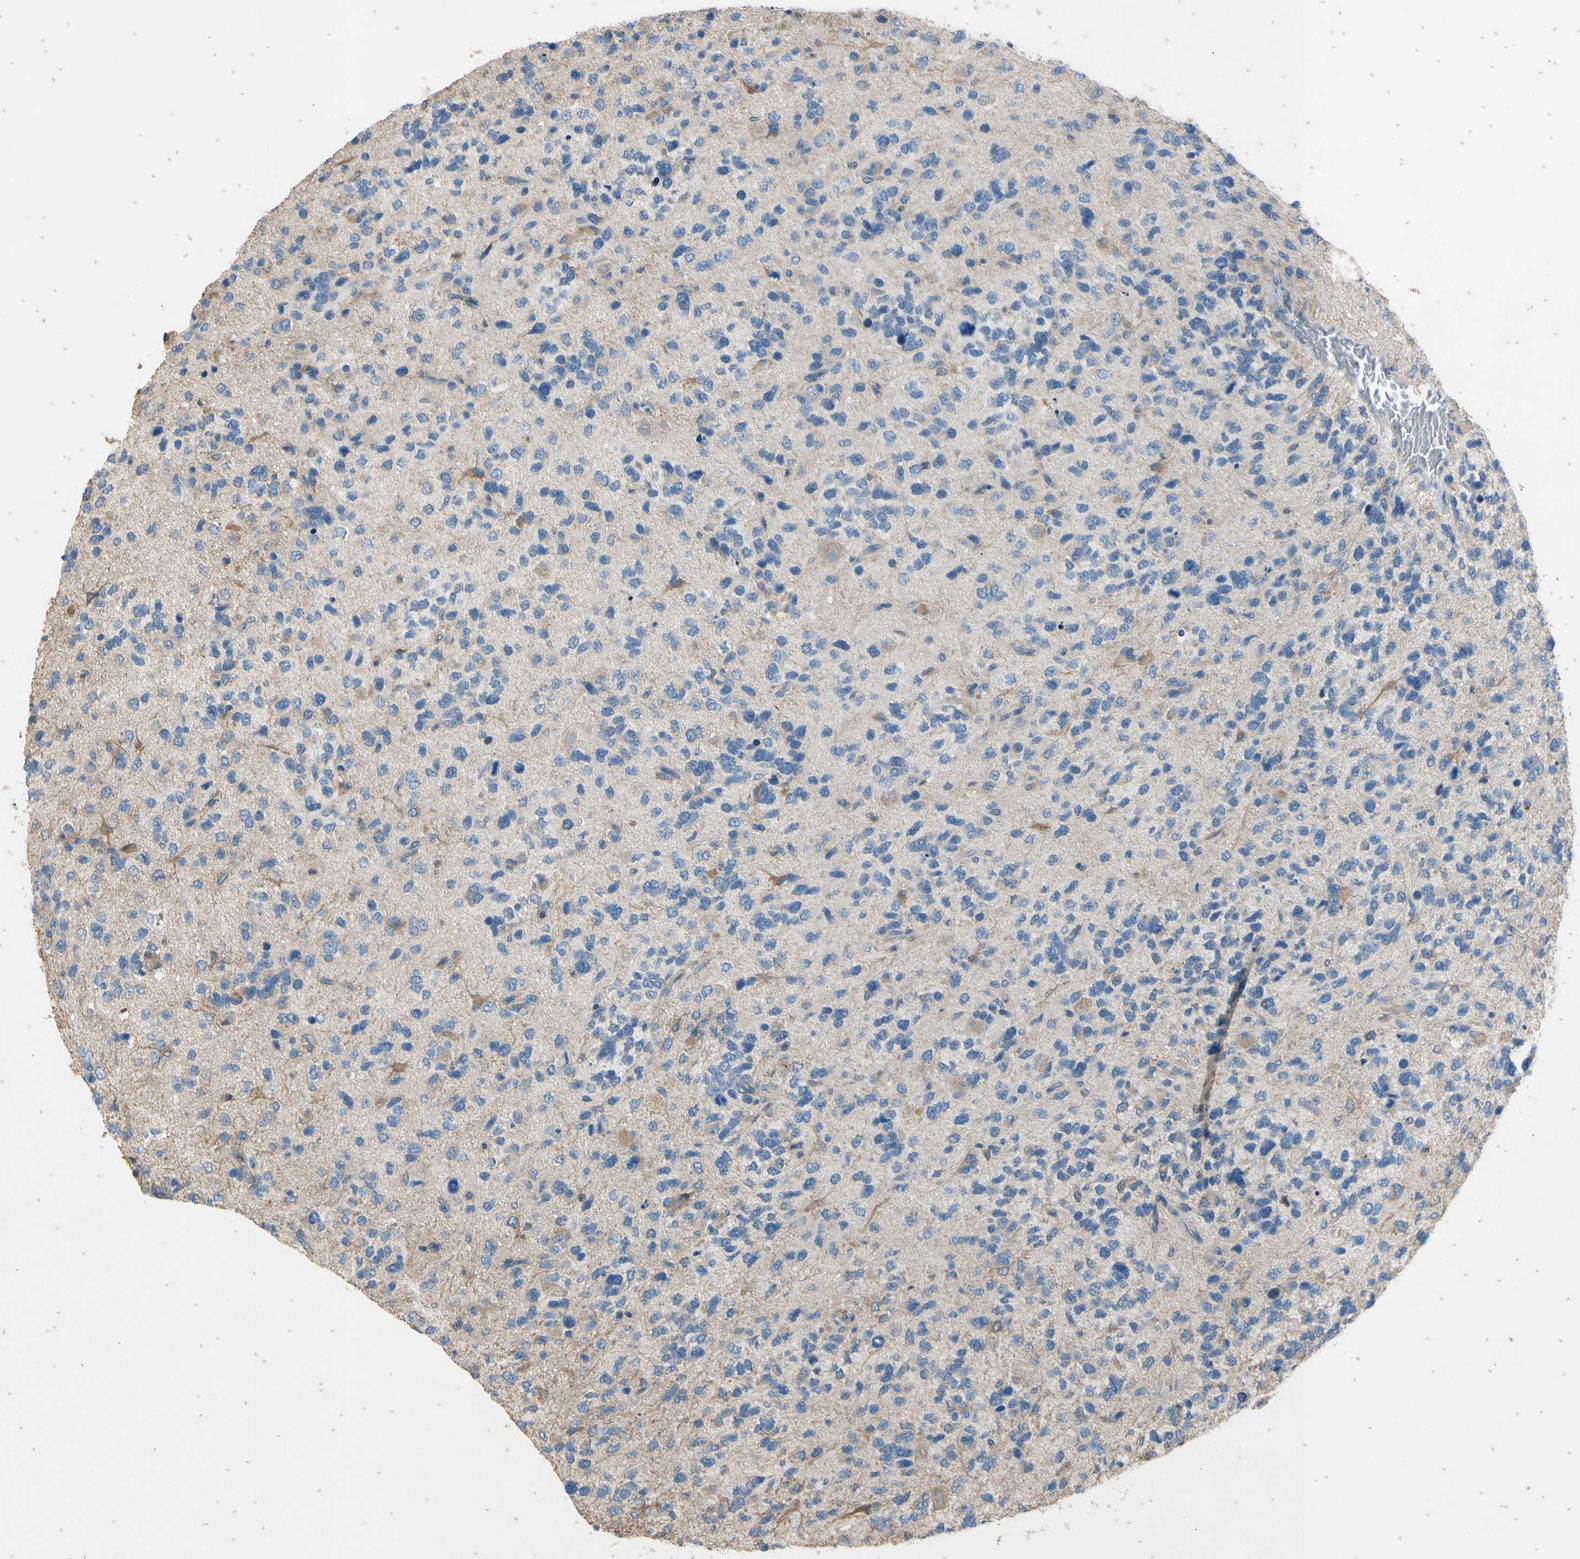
{"staining": {"intensity": "negative", "quantity": "none", "location": "none"}, "tissue": "glioma", "cell_type": "Tumor cells", "image_type": "cancer", "snomed": [{"axis": "morphology", "description": "Glioma, malignant, High grade"}, {"axis": "topography", "description": "Brain"}], "caption": "An immunohistochemistry (IHC) image of high-grade glioma (malignant) is shown. There is no staining in tumor cells of high-grade glioma (malignant). The staining is performed using DAB brown chromogen with nuclei counter-stained in using hematoxylin.", "gene": "TBX21", "patient": {"sex": "female", "age": 58}}